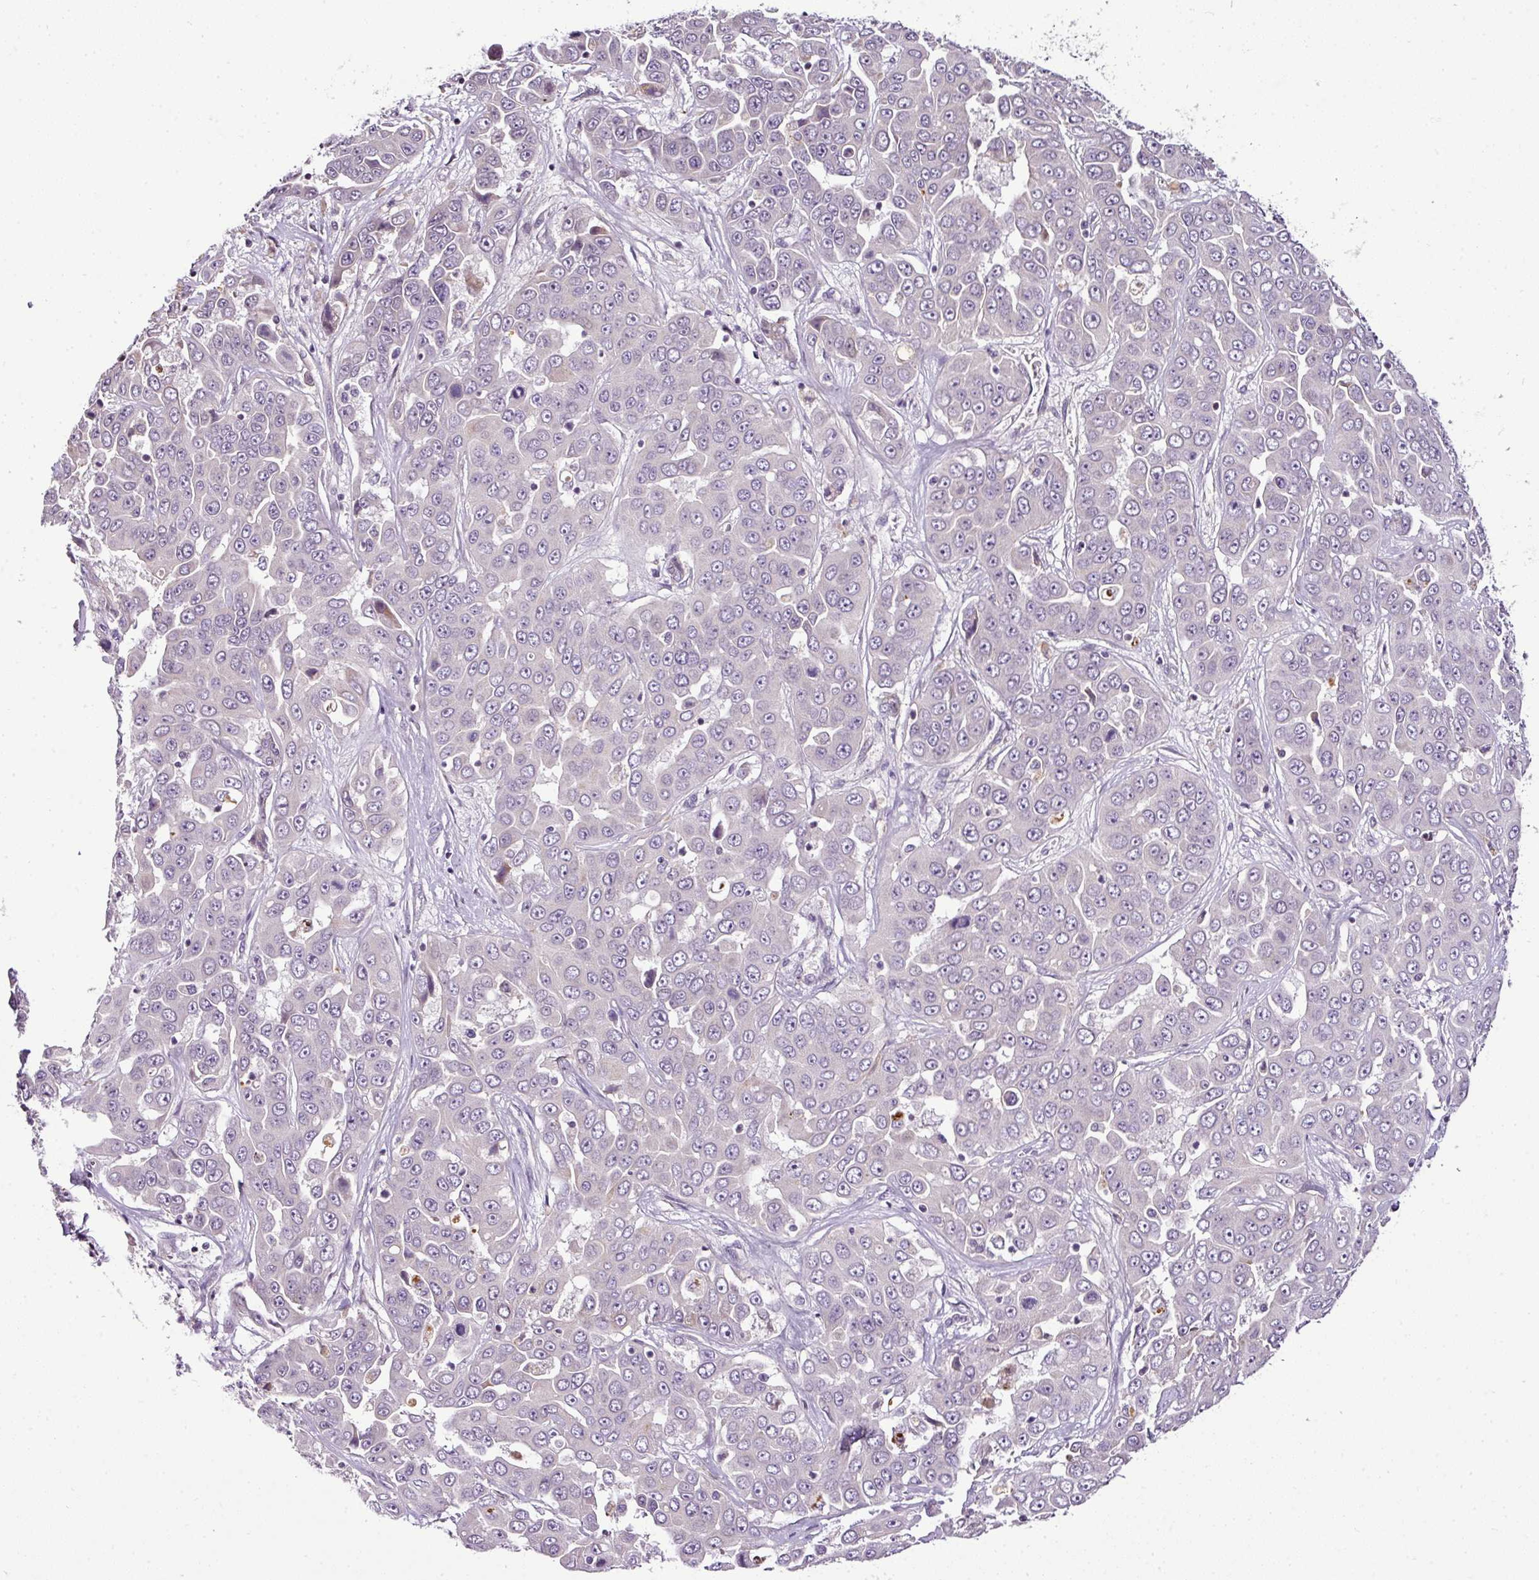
{"staining": {"intensity": "negative", "quantity": "none", "location": "none"}, "tissue": "liver cancer", "cell_type": "Tumor cells", "image_type": "cancer", "snomed": [{"axis": "morphology", "description": "Cholangiocarcinoma"}, {"axis": "topography", "description": "Liver"}], "caption": "There is no significant staining in tumor cells of liver cancer (cholangiocarcinoma). (DAB (3,3'-diaminobenzidine) IHC, high magnification).", "gene": "TEX30", "patient": {"sex": "female", "age": 52}}